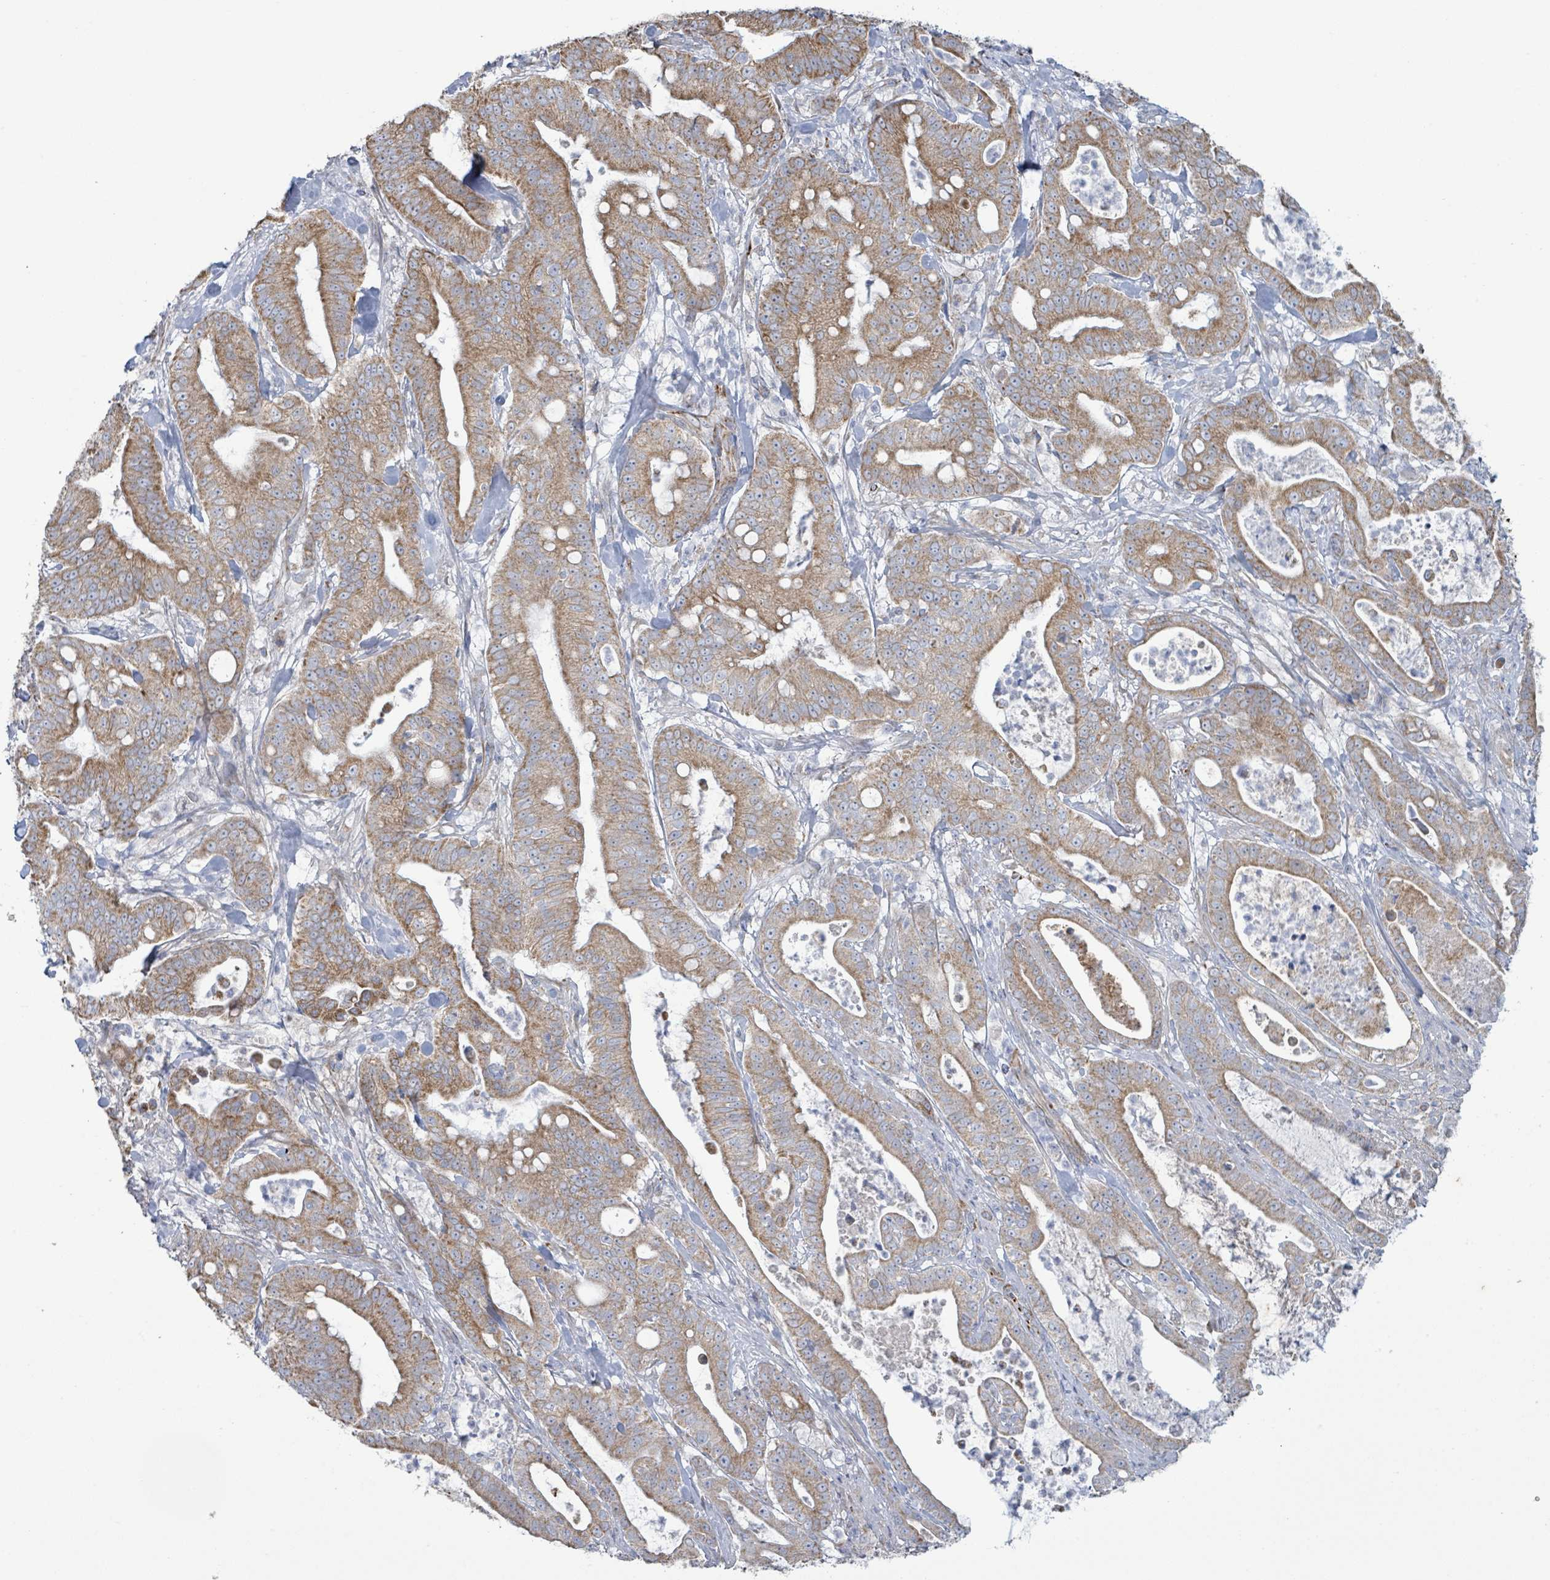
{"staining": {"intensity": "moderate", "quantity": ">75%", "location": "cytoplasmic/membranous"}, "tissue": "pancreatic cancer", "cell_type": "Tumor cells", "image_type": "cancer", "snomed": [{"axis": "morphology", "description": "Adenocarcinoma, NOS"}, {"axis": "topography", "description": "Pancreas"}], "caption": "A medium amount of moderate cytoplasmic/membranous positivity is appreciated in approximately >75% of tumor cells in pancreatic cancer tissue.", "gene": "ALG12", "patient": {"sex": "male", "age": 71}}